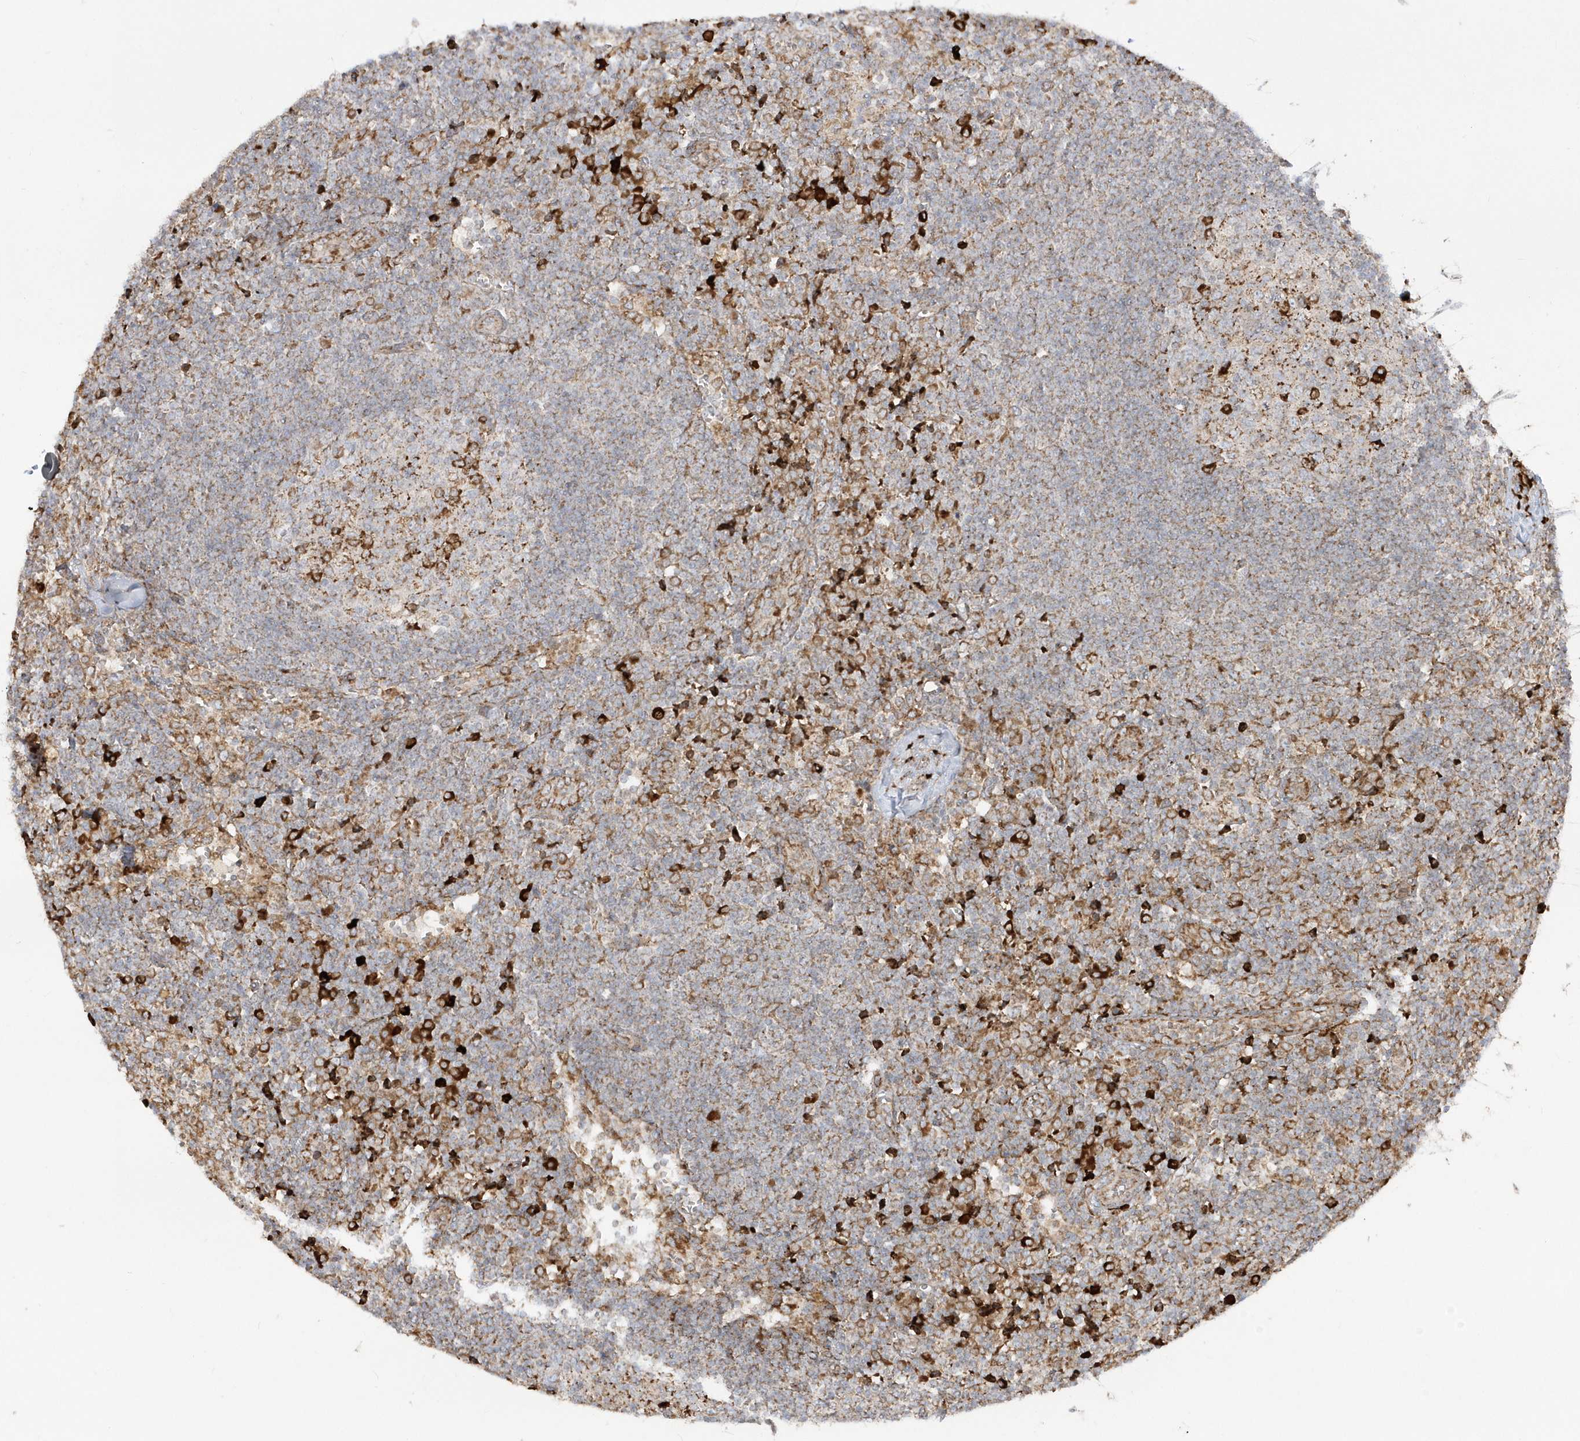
{"staining": {"intensity": "strong", "quantity": "<25%", "location": "cytoplasmic/membranous"}, "tissue": "lymph node", "cell_type": "Germinal center cells", "image_type": "normal", "snomed": [{"axis": "morphology", "description": "Normal tissue, NOS"}, {"axis": "morphology", "description": "Squamous cell carcinoma, metastatic, NOS"}, {"axis": "topography", "description": "Lymph node"}], "caption": "Germinal center cells display strong cytoplasmic/membranous expression in about <25% of cells in unremarkable lymph node. Nuclei are stained in blue.", "gene": "SH3BP2", "patient": {"sex": "male", "age": 73}}